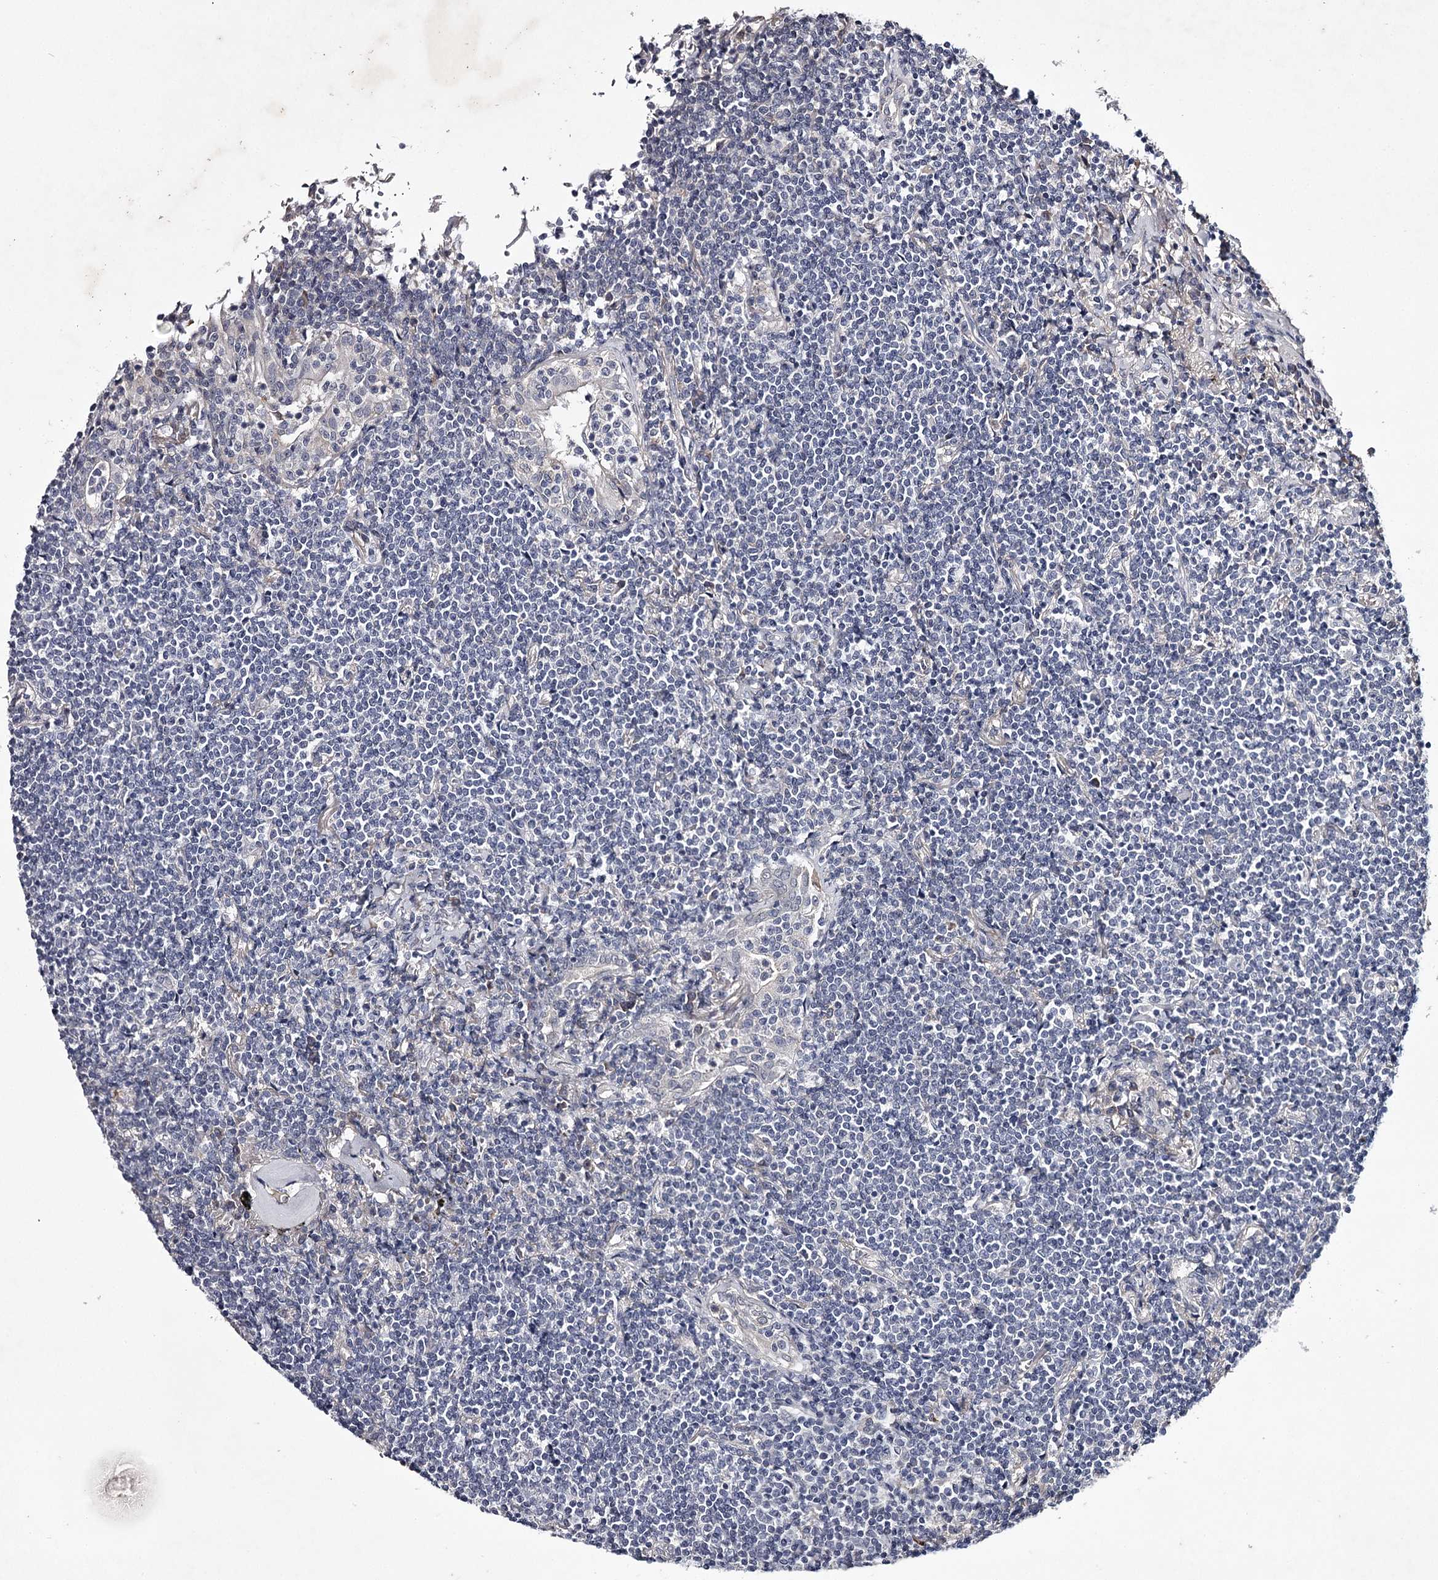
{"staining": {"intensity": "negative", "quantity": "none", "location": "none"}, "tissue": "lymphoma", "cell_type": "Tumor cells", "image_type": "cancer", "snomed": [{"axis": "morphology", "description": "Malignant lymphoma, non-Hodgkin's type, Low grade"}, {"axis": "topography", "description": "Lung"}], "caption": "DAB (3,3'-diaminobenzidine) immunohistochemical staining of human lymphoma displays no significant positivity in tumor cells. (Brightfield microscopy of DAB immunohistochemistry at high magnification).", "gene": "FDXACB1", "patient": {"sex": "female", "age": 71}}